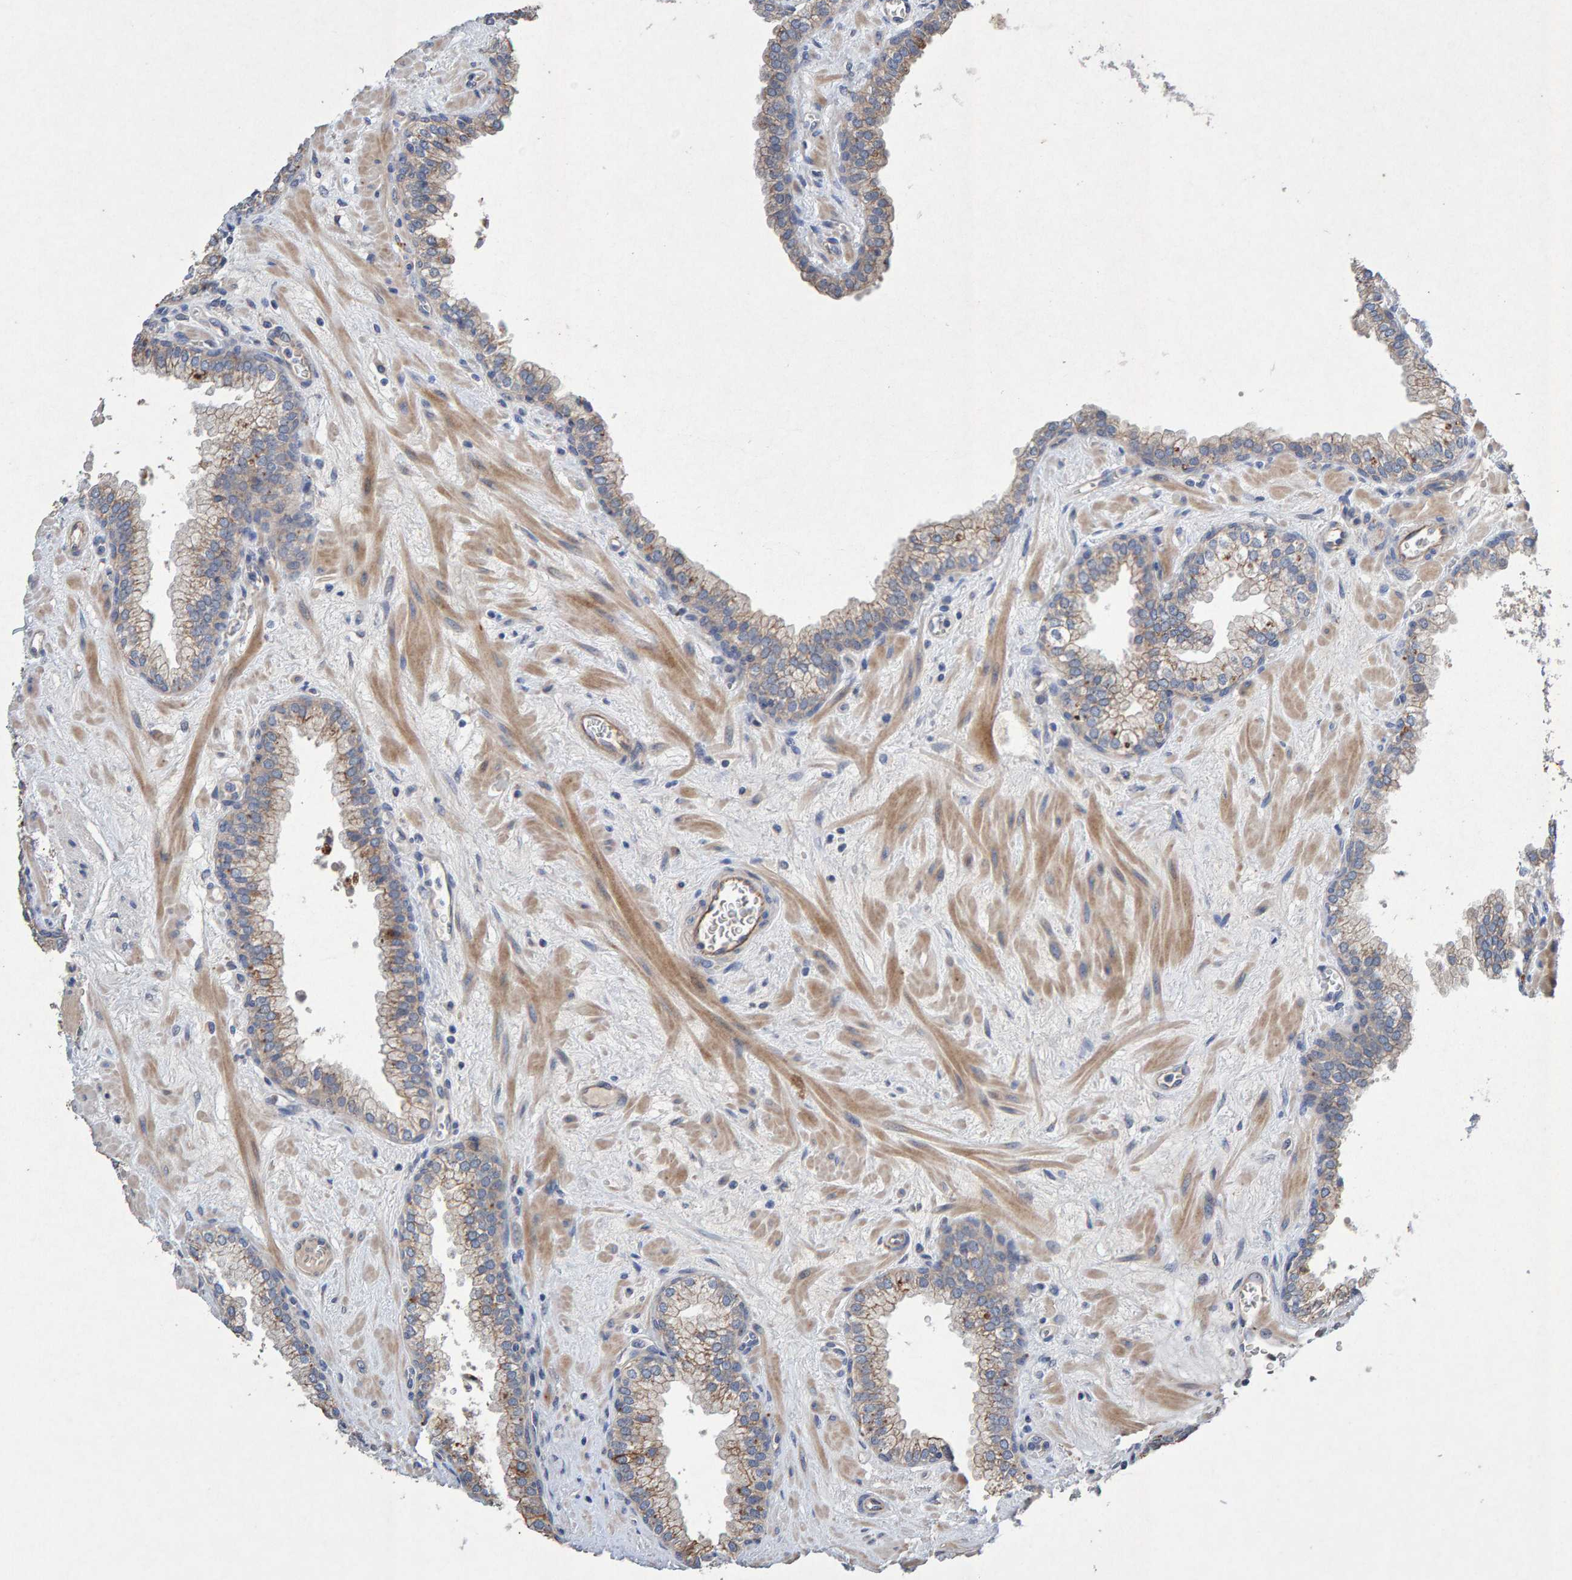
{"staining": {"intensity": "moderate", "quantity": "<25%", "location": "cytoplasmic/membranous"}, "tissue": "prostate", "cell_type": "Glandular cells", "image_type": "normal", "snomed": [{"axis": "morphology", "description": "Normal tissue, NOS"}, {"axis": "morphology", "description": "Urothelial carcinoma, Low grade"}, {"axis": "topography", "description": "Urinary bladder"}, {"axis": "topography", "description": "Prostate"}], "caption": "Glandular cells exhibit moderate cytoplasmic/membranous expression in about <25% of cells in normal prostate. The staining was performed using DAB, with brown indicating positive protein expression. Nuclei are stained blue with hematoxylin.", "gene": "EFR3A", "patient": {"sex": "male", "age": 60}}